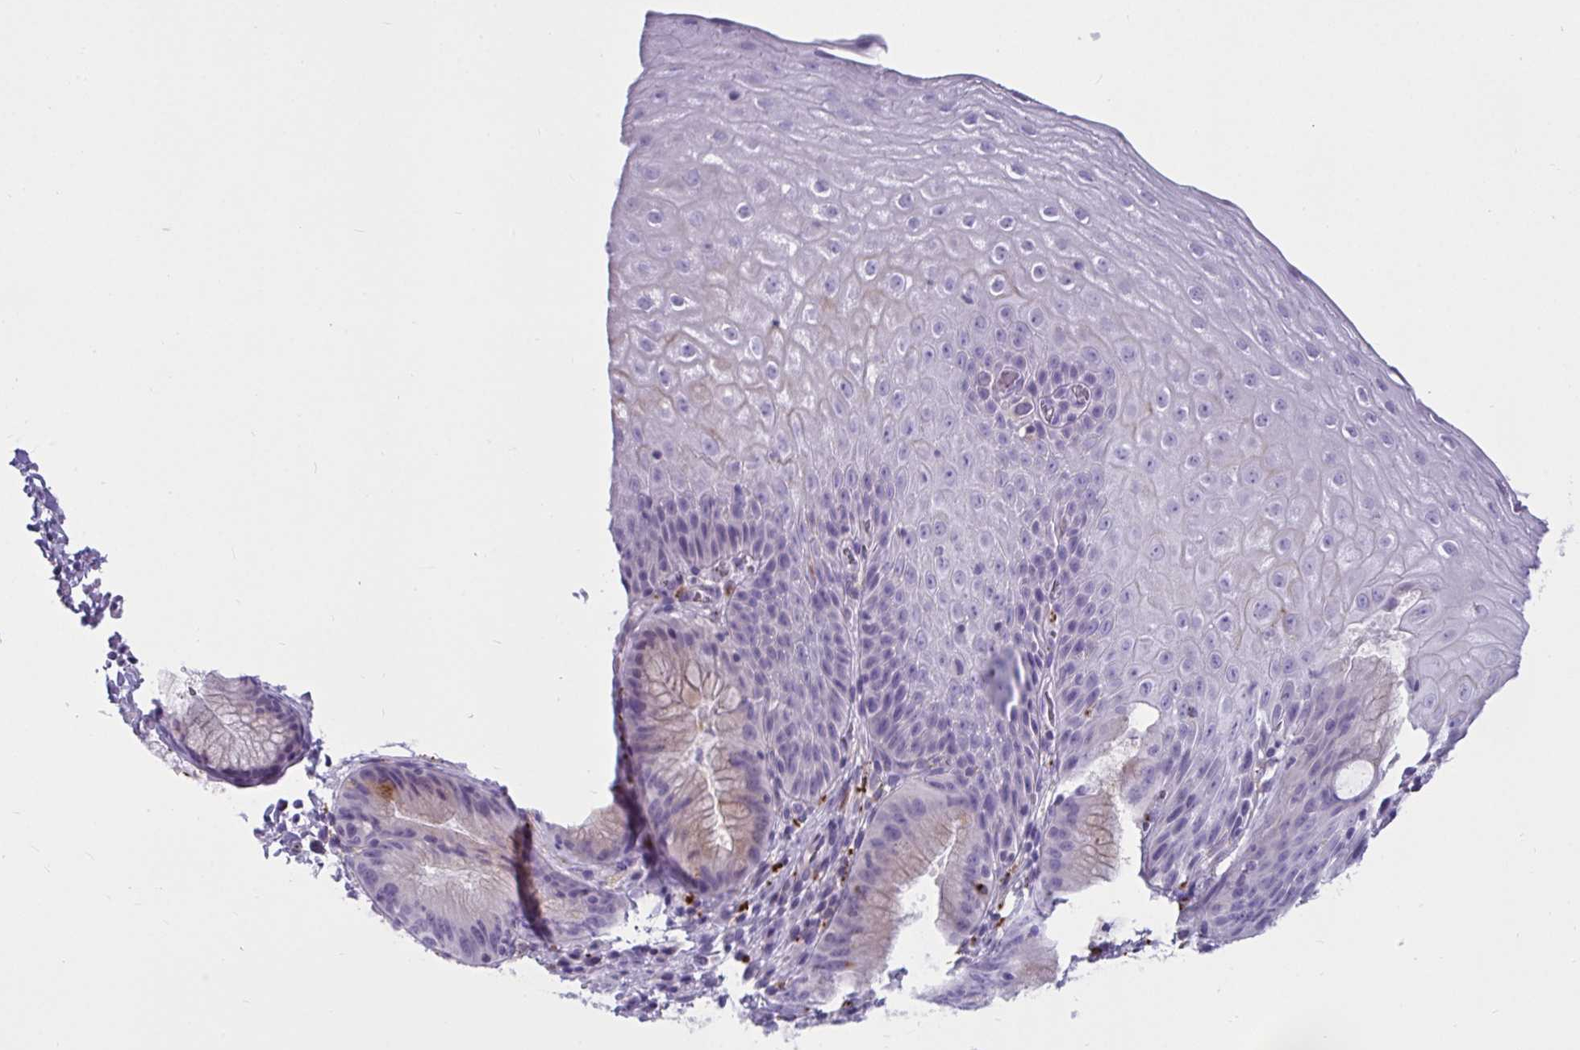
{"staining": {"intensity": "weak", "quantity": "<25%", "location": "cytoplasmic/membranous"}, "tissue": "esophagus", "cell_type": "Squamous epithelial cells", "image_type": "normal", "snomed": [{"axis": "morphology", "description": "Normal tissue, NOS"}, {"axis": "topography", "description": "Esophagus"}], "caption": "This is an immunohistochemistry (IHC) histopathology image of unremarkable human esophagus. There is no expression in squamous epithelial cells.", "gene": "CTSZ", "patient": {"sex": "female", "age": 61}}